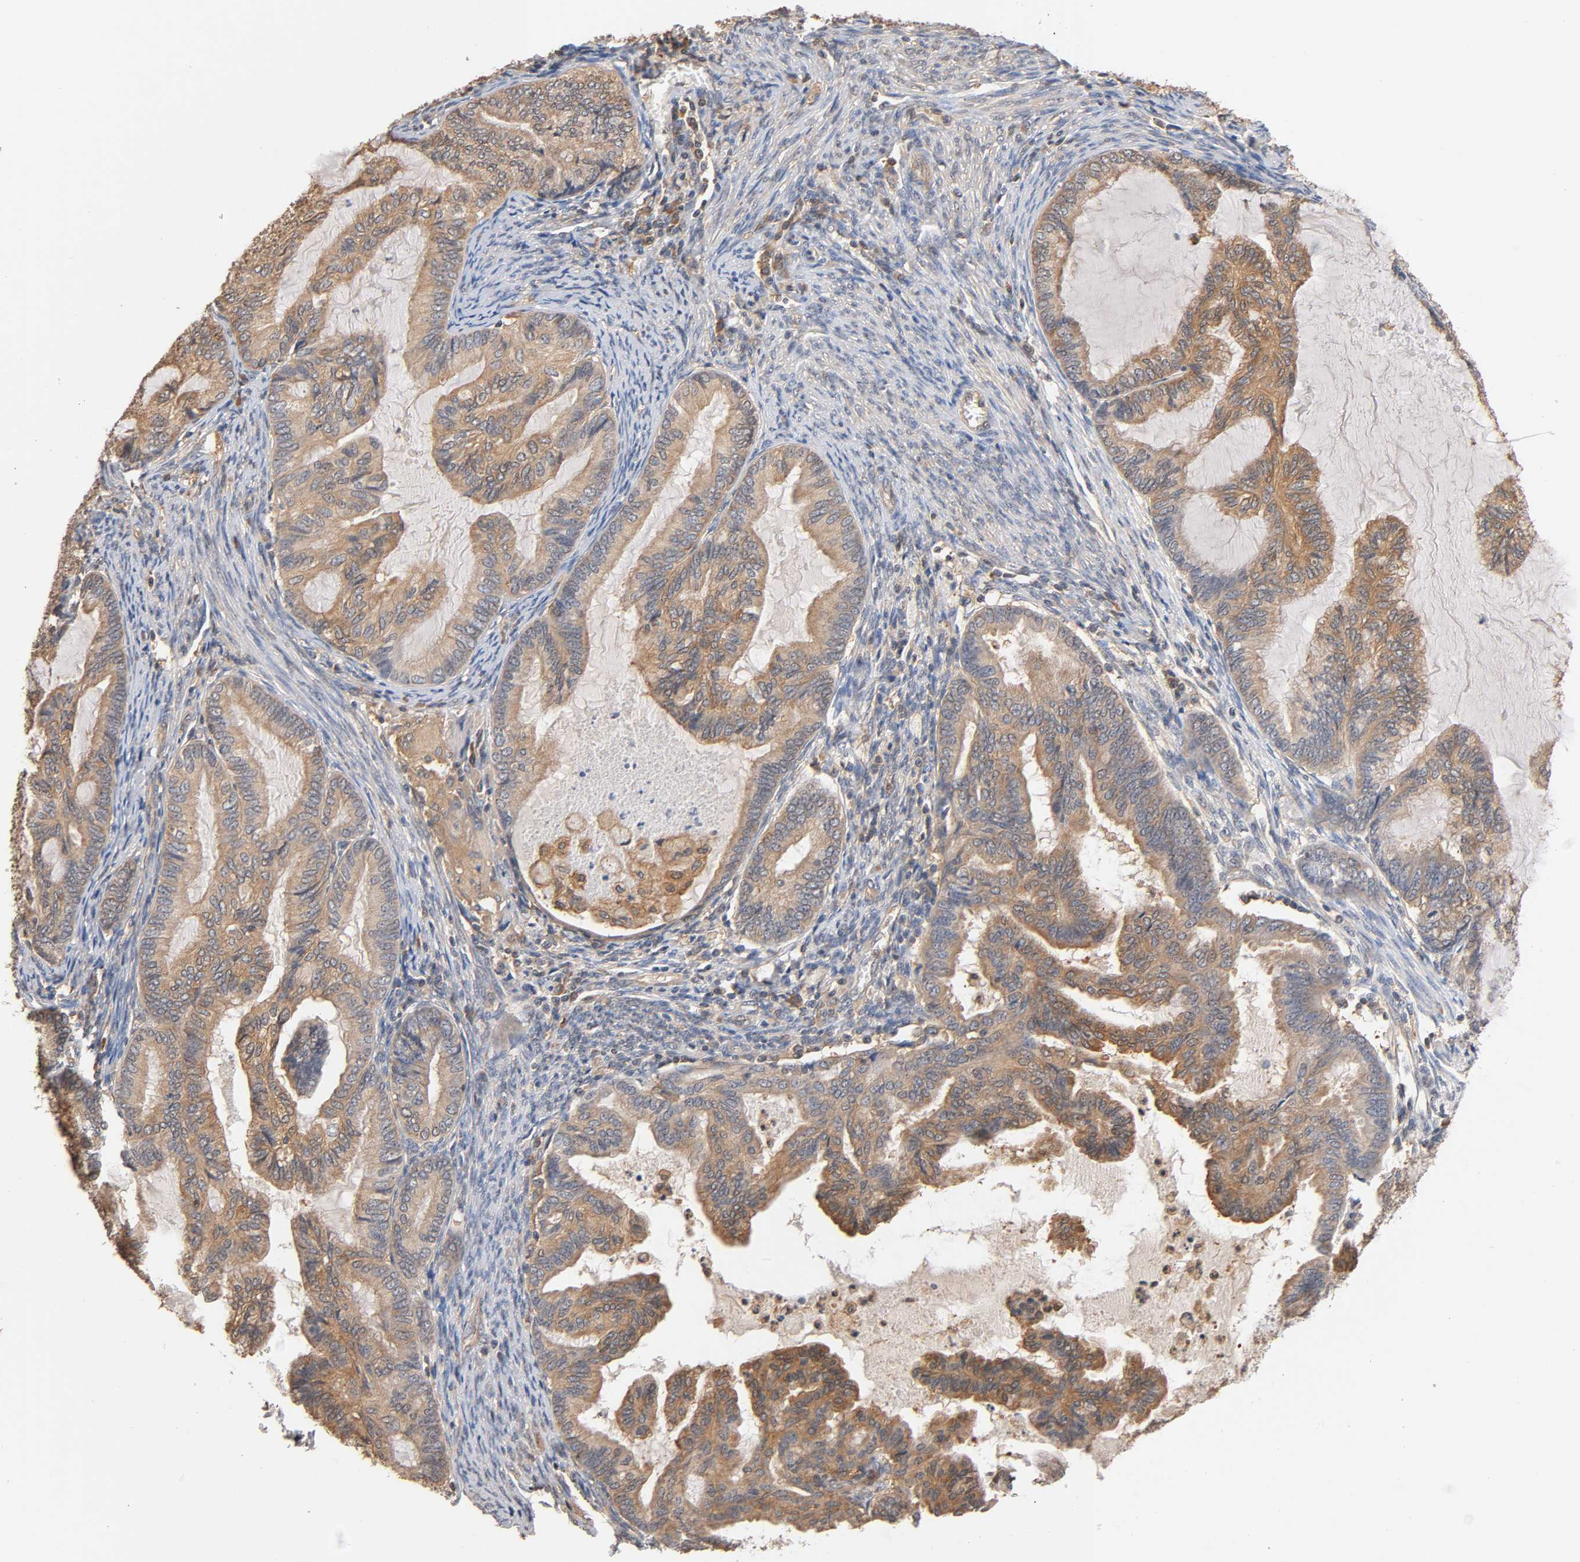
{"staining": {"intensity": "moderate", "quantity": ">75%", "location": "cytoplasmic/membranous"}, "tissue": "cervical cancer", "cell_type": "Tumor cells", "image_type": "cancer", "snomed": [{"axis": "morphology", "description": "Normal tissue, NOS"}, {"axis": "morphology", "description": "Adenocarcinoma, NOS"}, {"axis": "topography", "description": "Cervix"}, {"axis": "topography", "description": "Endometrium"}], "caption": "Moderate cytoplasmic/membranous positivity for a protein is seen in about >75% of tumor cells of cervical adenocarcinoma using immunohistochemistry.", "gene": "ALDOA", "patient": {"sex": "female", "age": 86}}